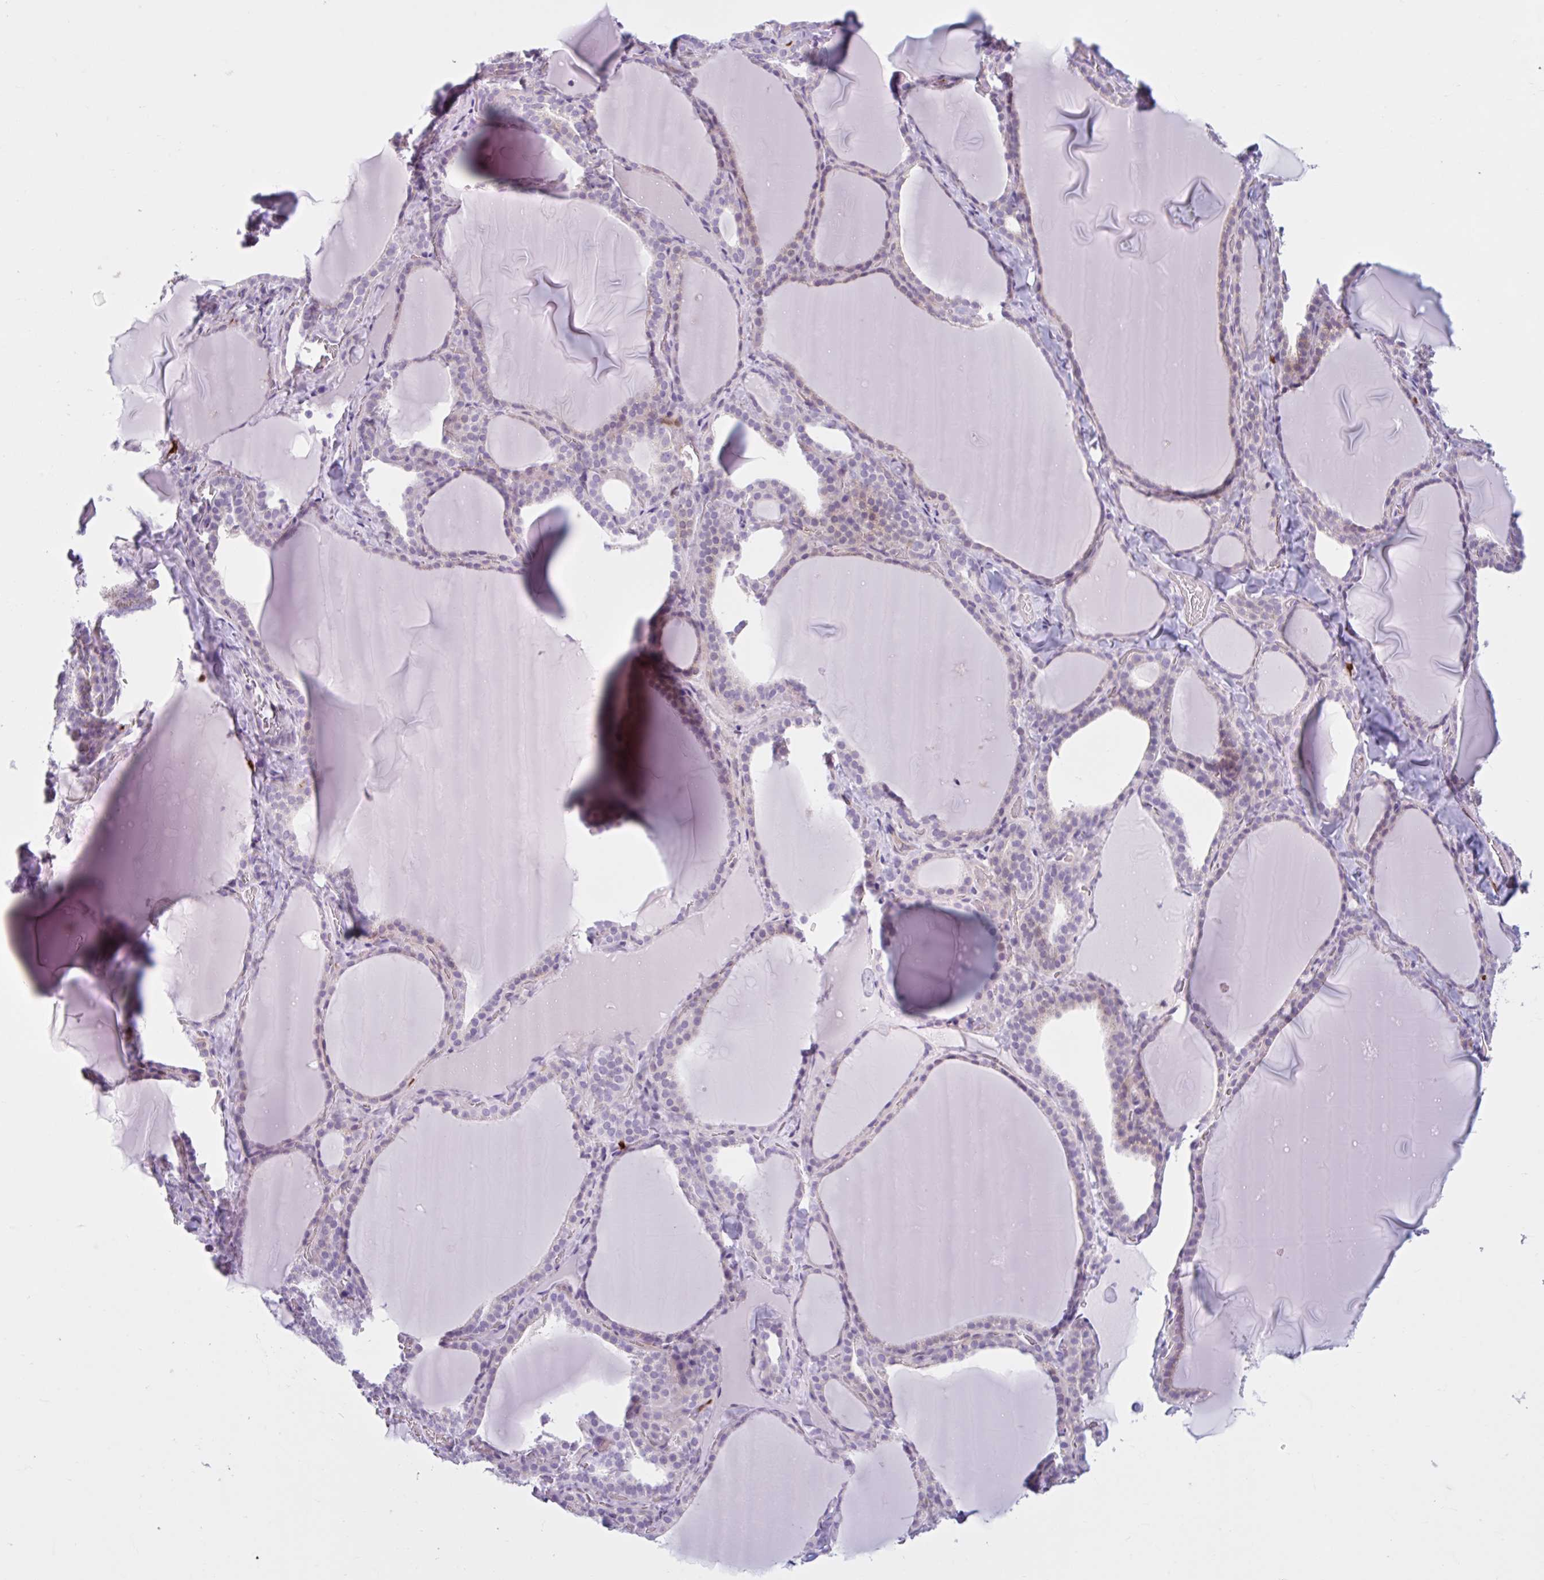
{"staining": {"intensity": "negative", "quantity": "none", "location": "none"}, "tissue": "thyroid gland", "cell_type": "Glandular cells", "image_type": "normal", "snomed": [{"axis": "morphology", "description": "Normal tissue, NOS"}, {"axis": "topography", "description": "Thyroid gland"}], "caption": "Thyroid gland stained for a protein using IHC shows no expression glandular cells.", "gene": "CEP120", "patient": {"sex": "female", "age": 22}}